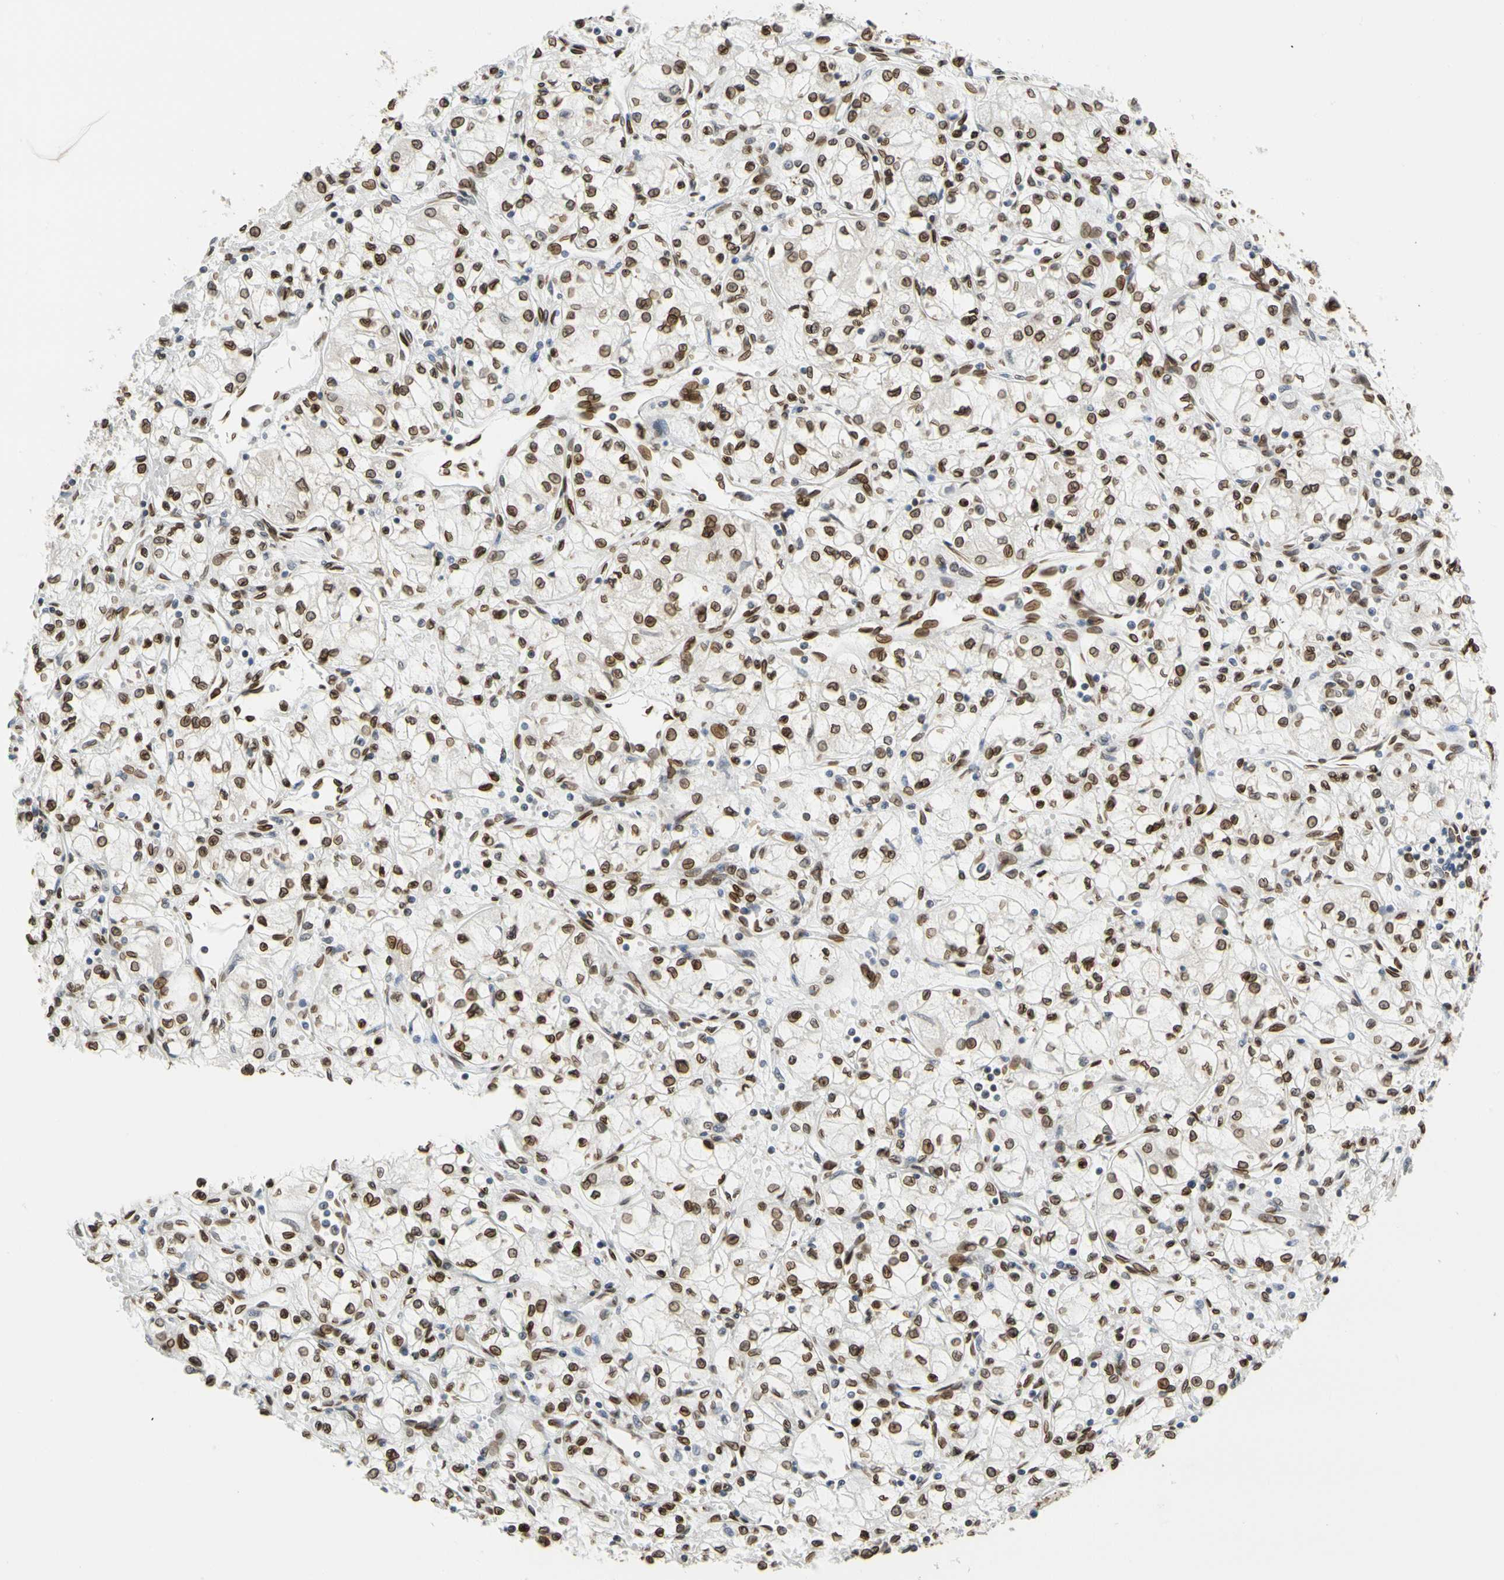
{"staining": {"intensity": "strong", "quantity": ">75%", "location": "cytoplasmic/membranous,nuclear"}, "tissue": "renal cancer", "cell_type": "Tumor cells", "image_type": "cancer", "snomed": [{"axis": "morphology", "description": "Normal tissue, NOS"}, {"axis": "morphology", "description": "Adenocarcinoma, NOS"}, {"axis": "topography", "description": "Kidney"}], "caption": "Immunohistochemical staining of adenocarcinoma (renal) exhibits strong cytoplasmic/membranous and nuclear protein expression in approximately >75% of tumor cells.", "gene": "SUN1", "patient": {"sex": "male", "age": 59}}